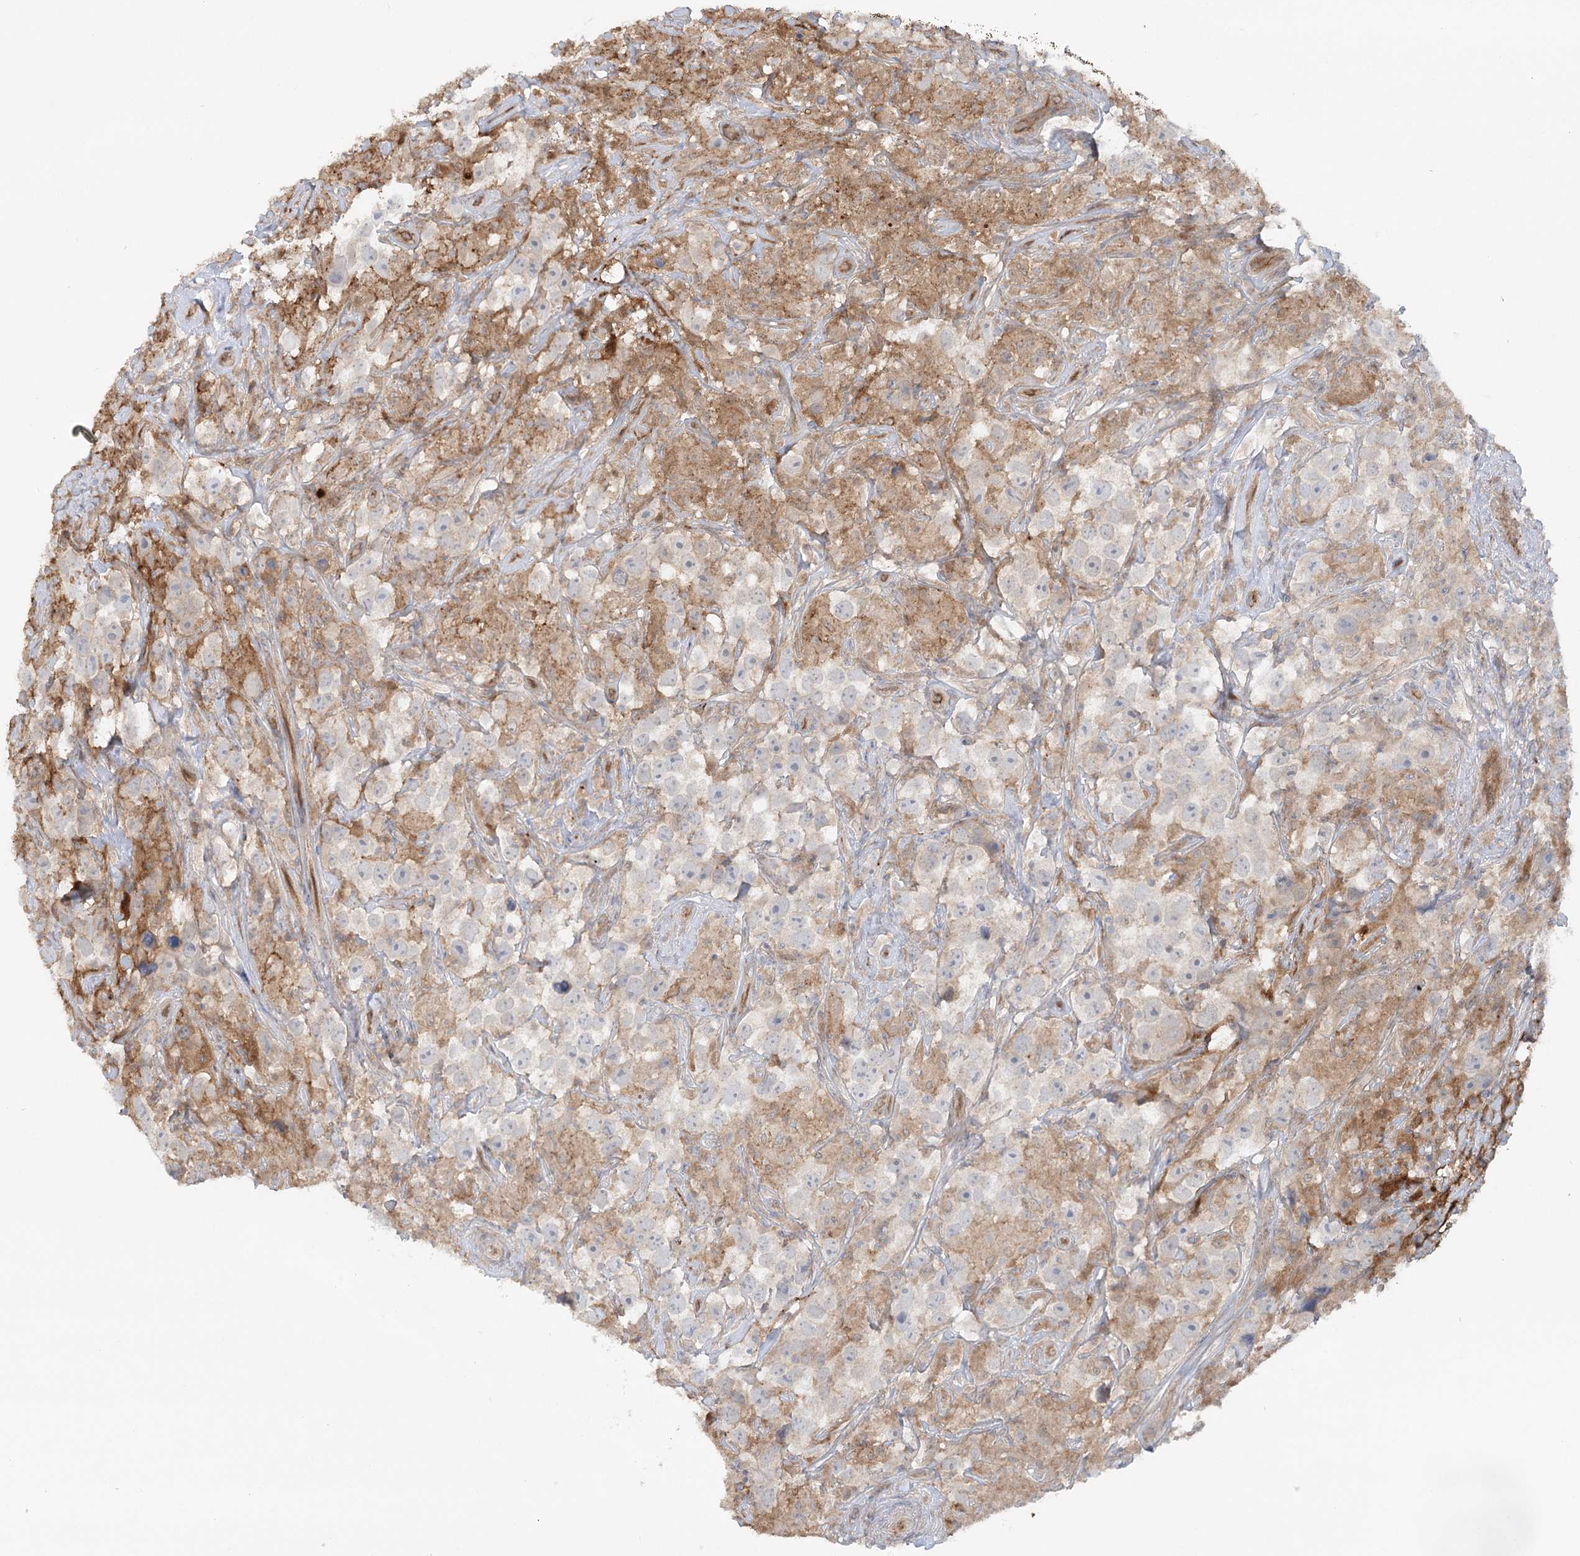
{"staining": {"intensity": "weak", "quantity": "<25%", "location": "cytoplasmic/membranous"}, "tissue": "testis cancer", "cell_type": "Tumor cells", "image_type": "cancer", "snomed": [{"axis": "morphology", "description": "Seminoma, NOS"}, {"axis": "topography", "description": "Testis"}], "caption": "IHC of seminoma (testis) demonstrates no expression in tumor cells.", "gene": "GBE1", "patient": {"sex": "male", "age": 49}}